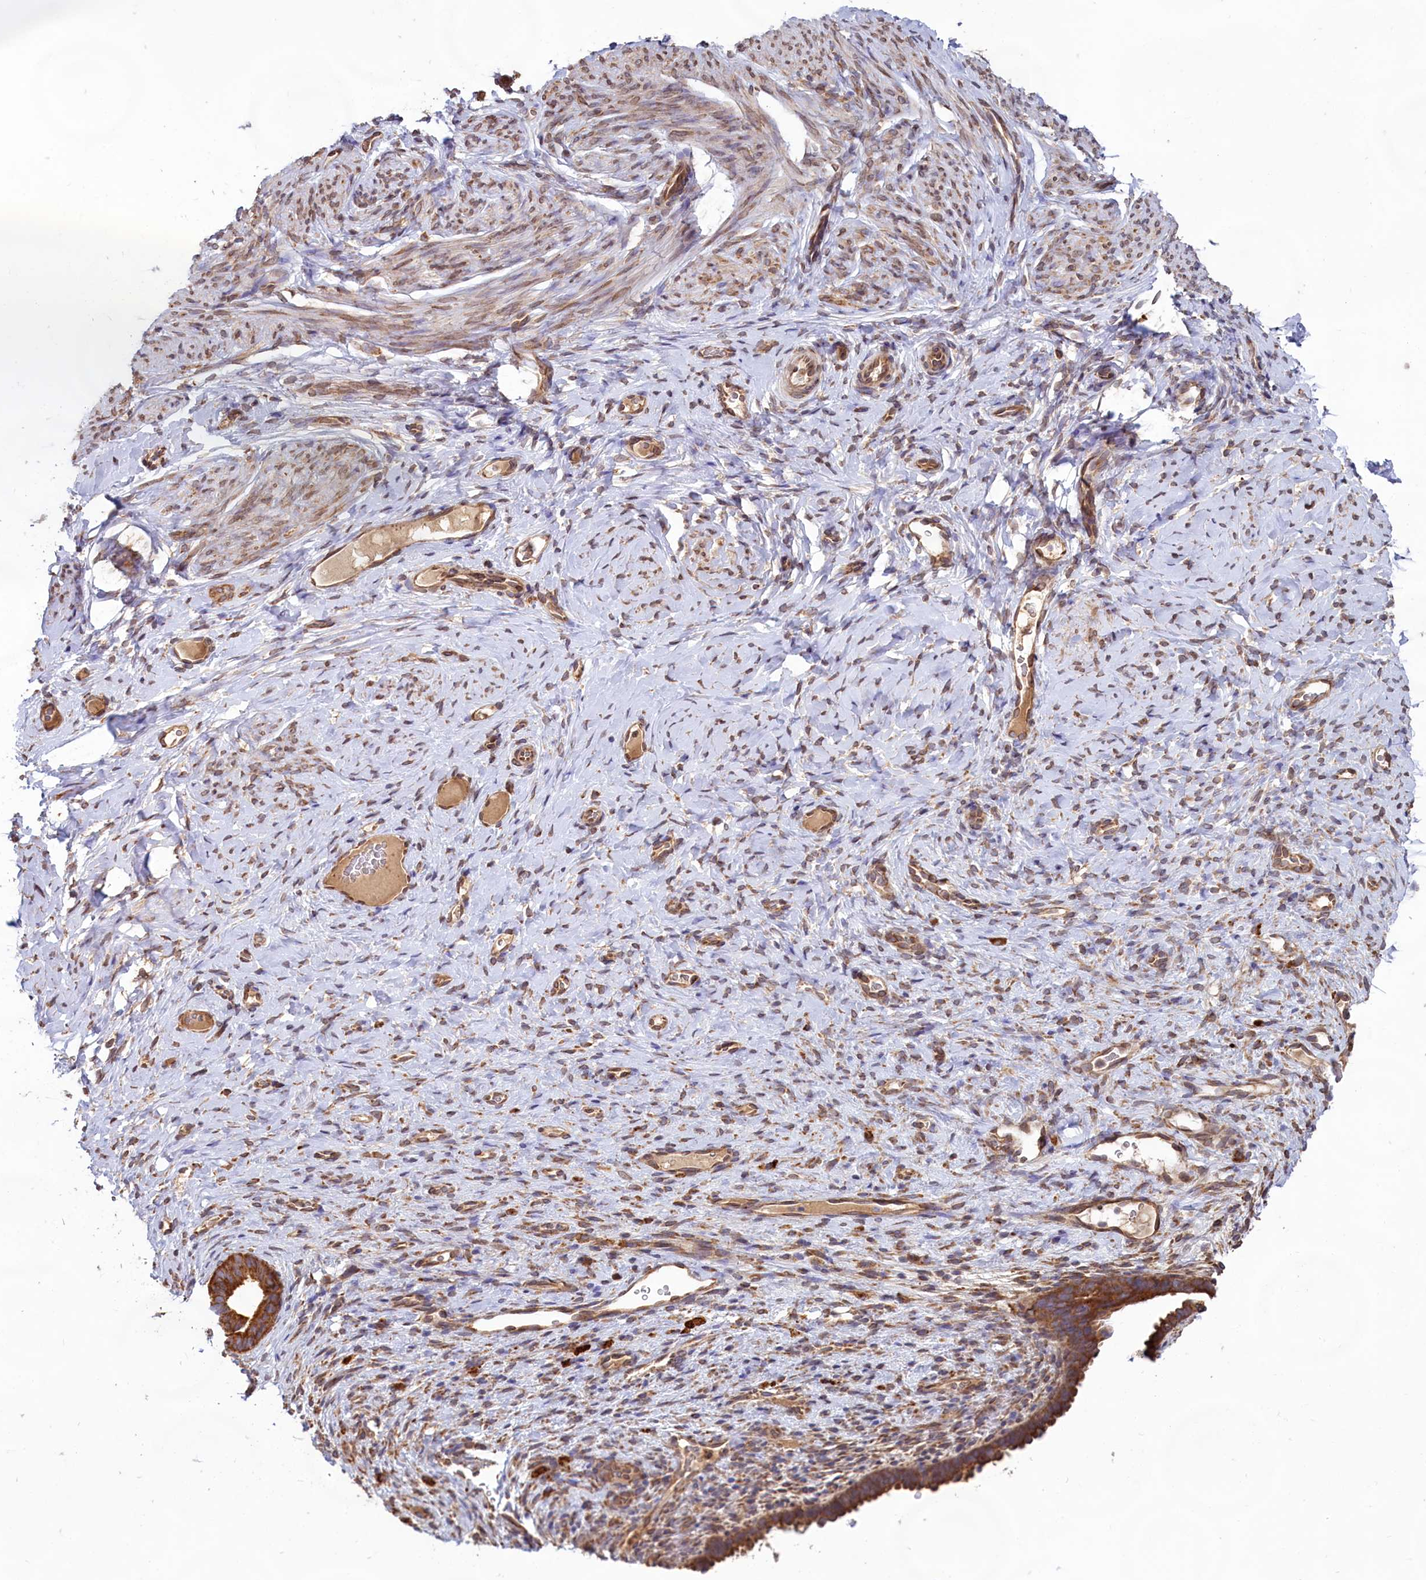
{"staining": {"intensity": "weak", "quantity": "<25%", "location": "cytoplasmic/membranous"}, "tissue": "endometrium", "cell_type": "Cells in endometrial stroma", "image_type": "normal", "snomed": [{"axis": "morphology", "description": "Normal tissue, NOS"}, {"axis": "topography", "description": "Endometrium"}], "caption": "Endometrium stained for a protein using immunohistochemistry exhibits no expression cells in endometrial stroma.", "gene": "TBC1D19", "patient": {"sex": "female", "age": 65}}